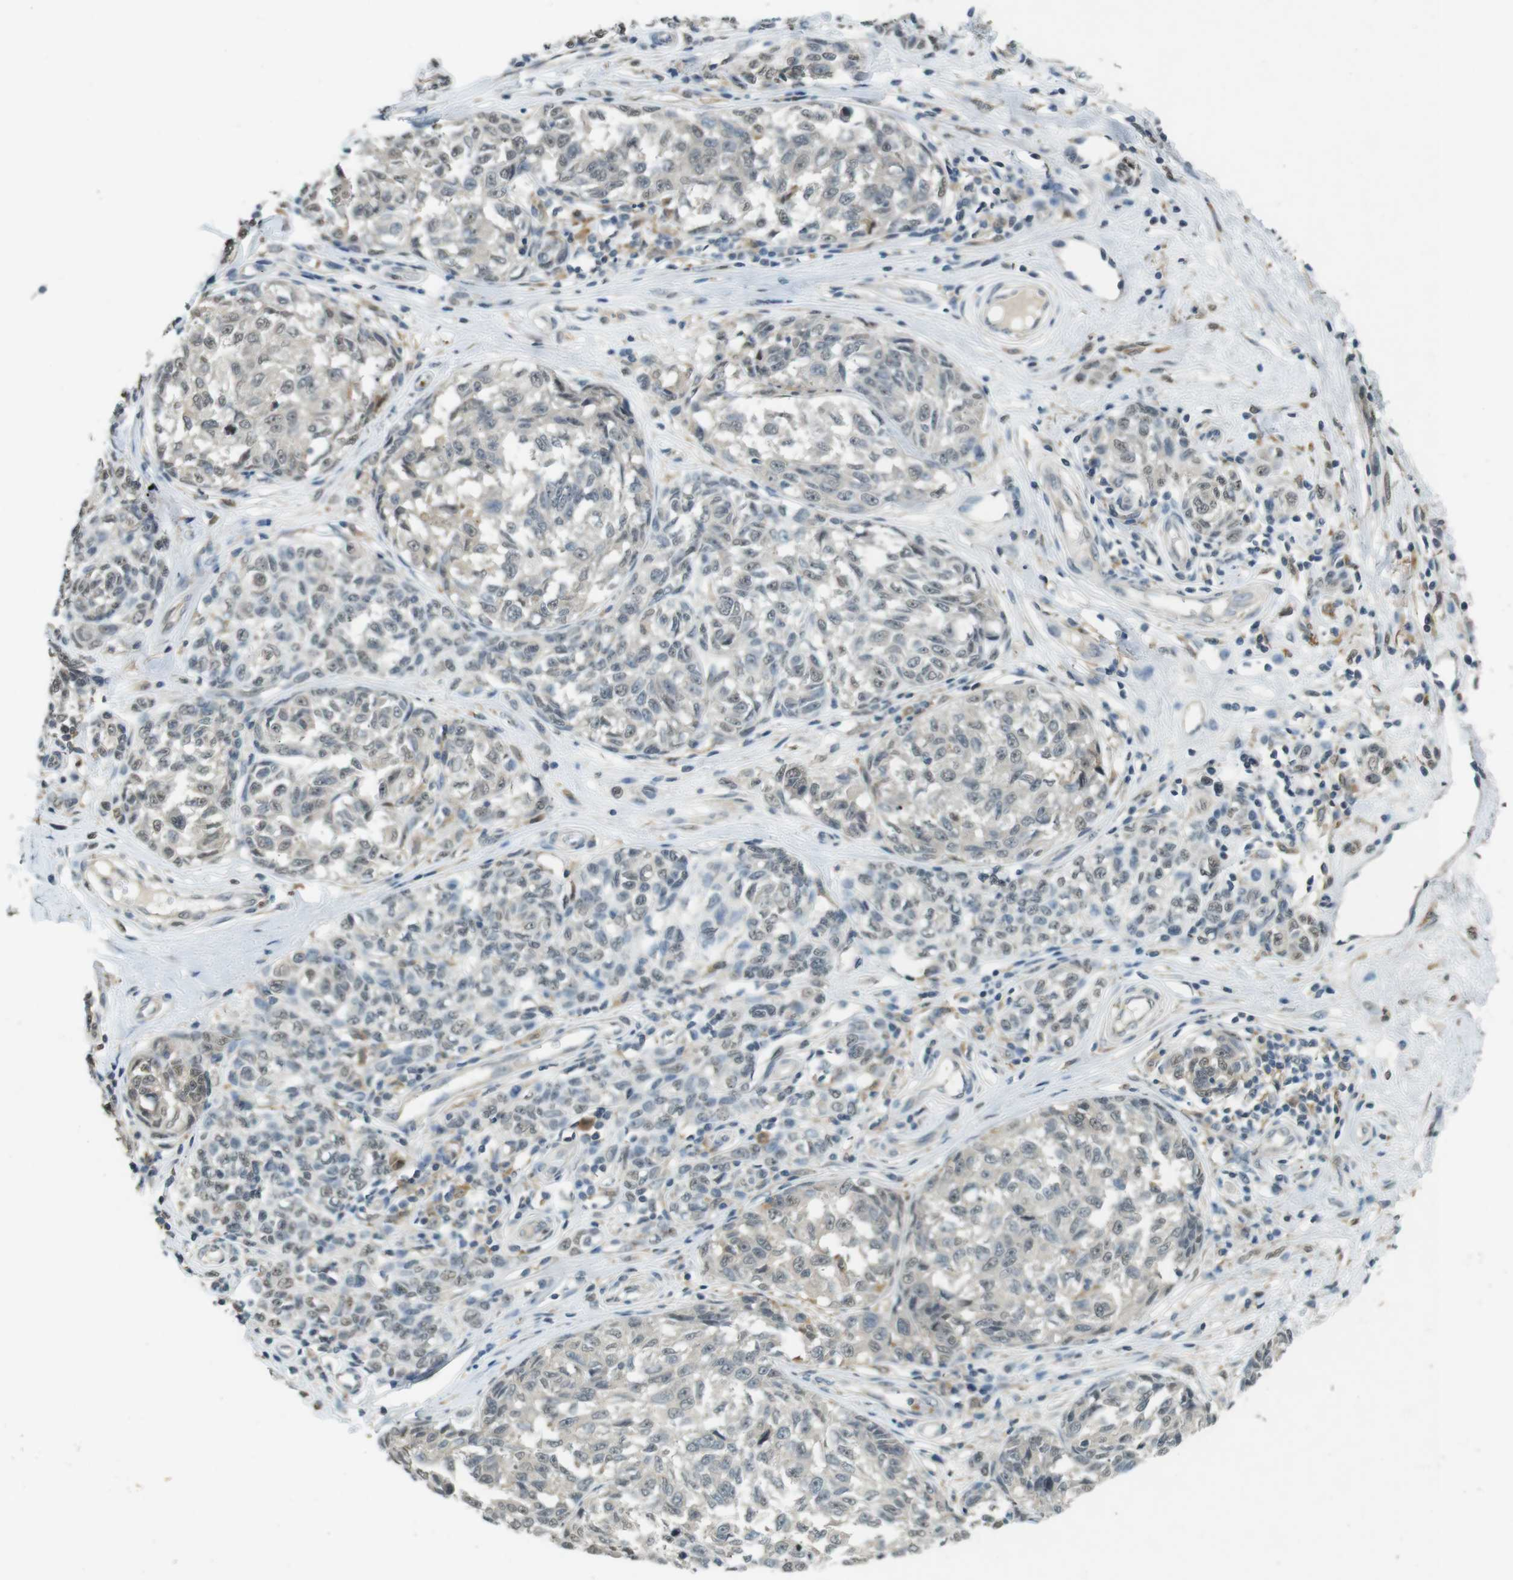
{"staining": {"intensity": "weak", "quantity": "<25%", "location": "nuclear"}, "tissue": "melanoma", "cell_type": "Tumor cells", "image_type": "cancer", "snomed": [{"axis": "morphology", "description": "Malignant melanoma, NOS"}, {"axis": "topography", "description": "Skin"}], "caption": "Immunohistochemistry (IHC) micrograph of neoplastic tissue: human malignant melanoma stained with DAB exhibits no significant protein staining in tumor cells.", "gene": "CDK14", "patient": {"sex": "female", "age": 64}}